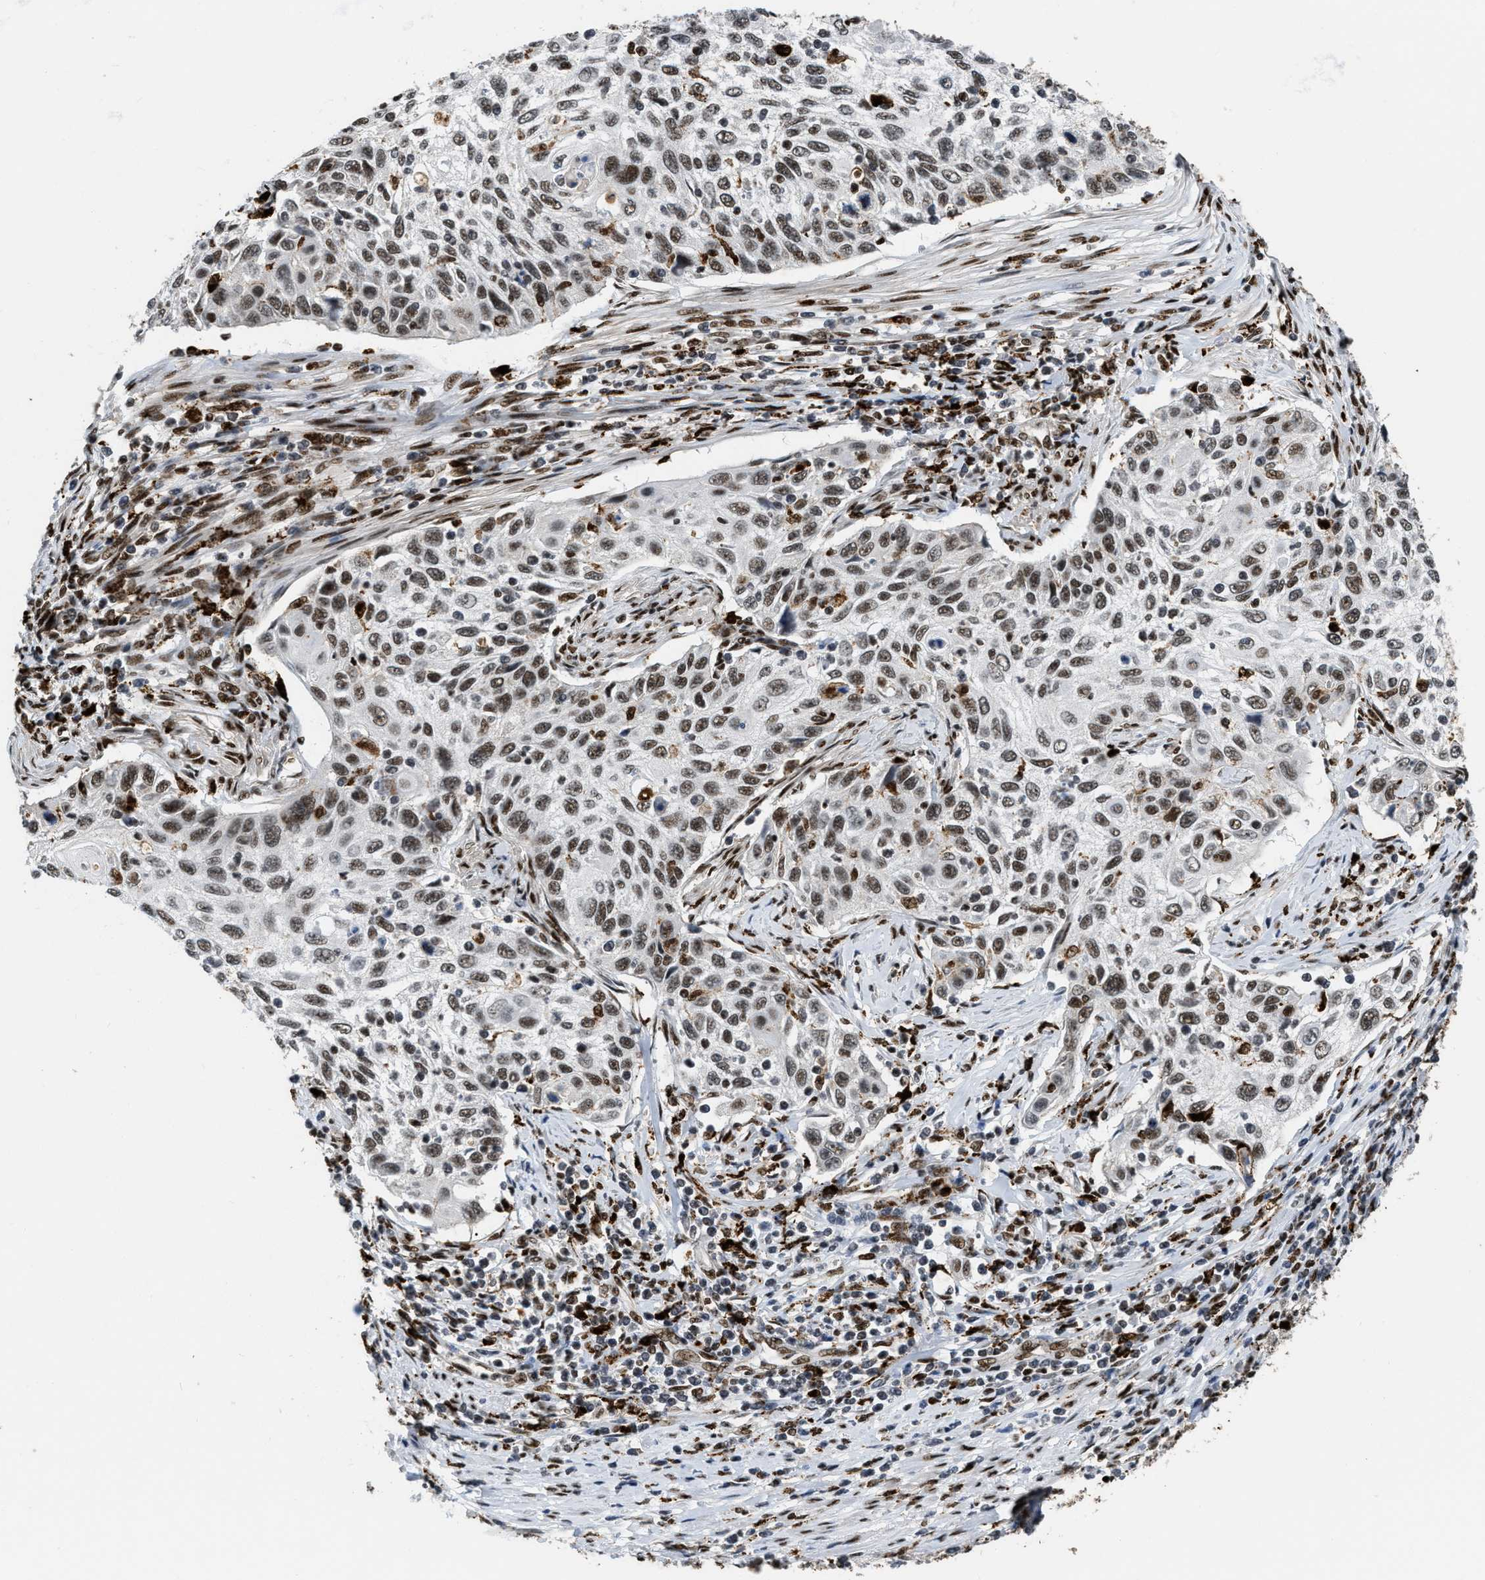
{"staining": {"intensity": "moderate", "quantity": ">75%", "location": "nuclear"}, "tissue": "cervical cancer", "cell_type": "Tumor cells", "image_type": "cancer", "snomed": [{"axis": "morphology", "description": "Squamous cell carcinoma, NOS"}, {"axis": "topography", "description": "Cervix"}], "caption": "Cervical cancer (squamous cell carcinoma) stained for a protein (brown) reveals moderate nuclear positive expression in about >75% of tumor cells.", "gene": "NUMA1", "patient": {"sex": "female", "age": 70}}